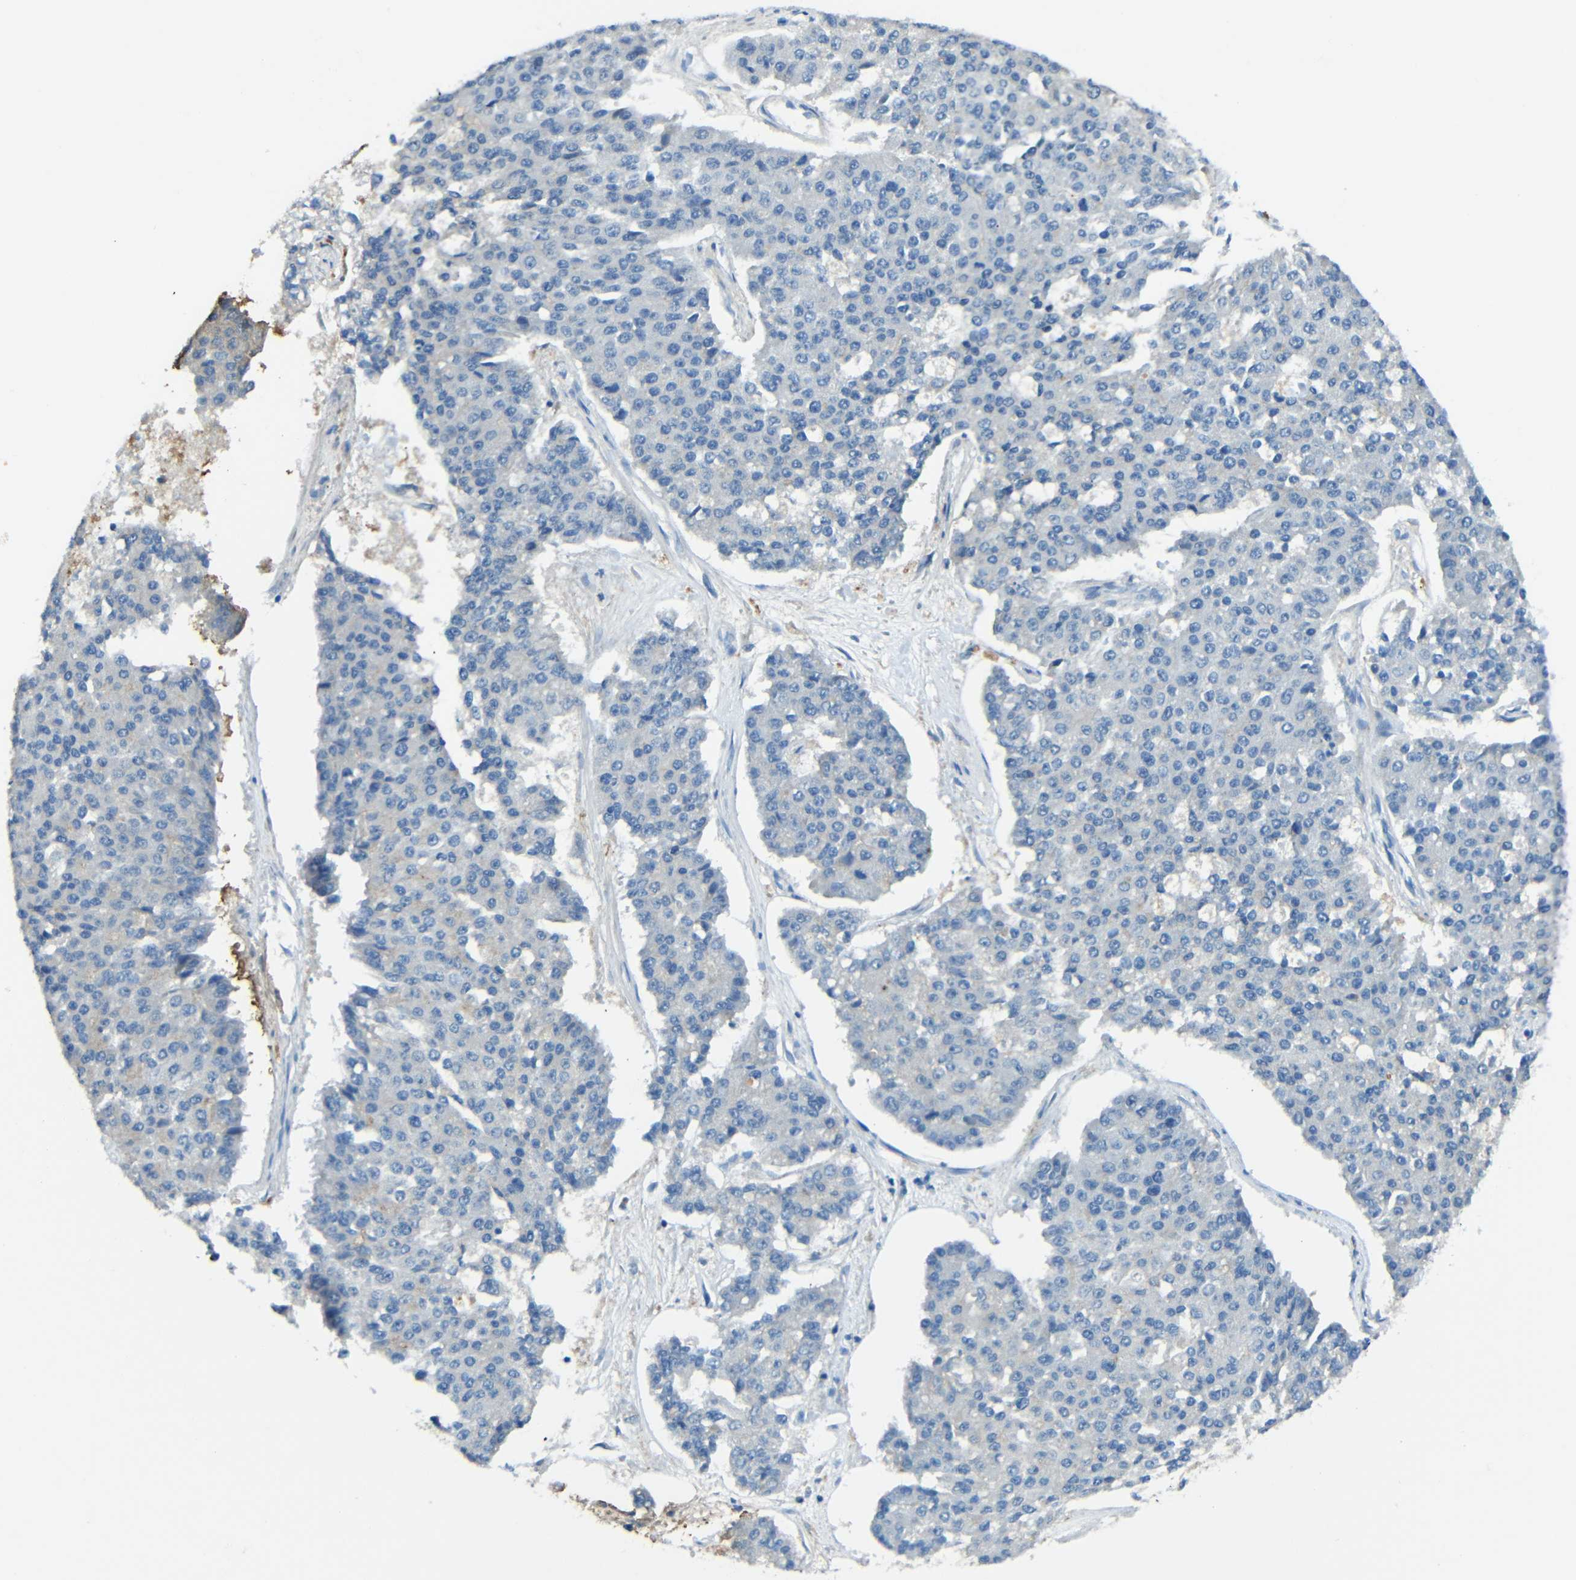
{"staining": {"intensity": "negative", "quantity": "none", "location": "none"}, "tissue": "pancreatic cancer", "cell_type": "Tumor cells", "image_type": "cancer", "snomed": [{"axis": "morphology", "description": "Adenocarcinoma, NOS"}, {"axis": "topography", "description": "Pancreas"}], "caption": "Immunohistochemistry (IHC) micrograph of neoplastic tissue: pancreatic cancer stained with DAB (3,3'-diaminobenzidine) demonstrates no significant protein expression in tumor cells.", "gene": "CYP26B1", "patient": {"sex": "male", "age": 50}}